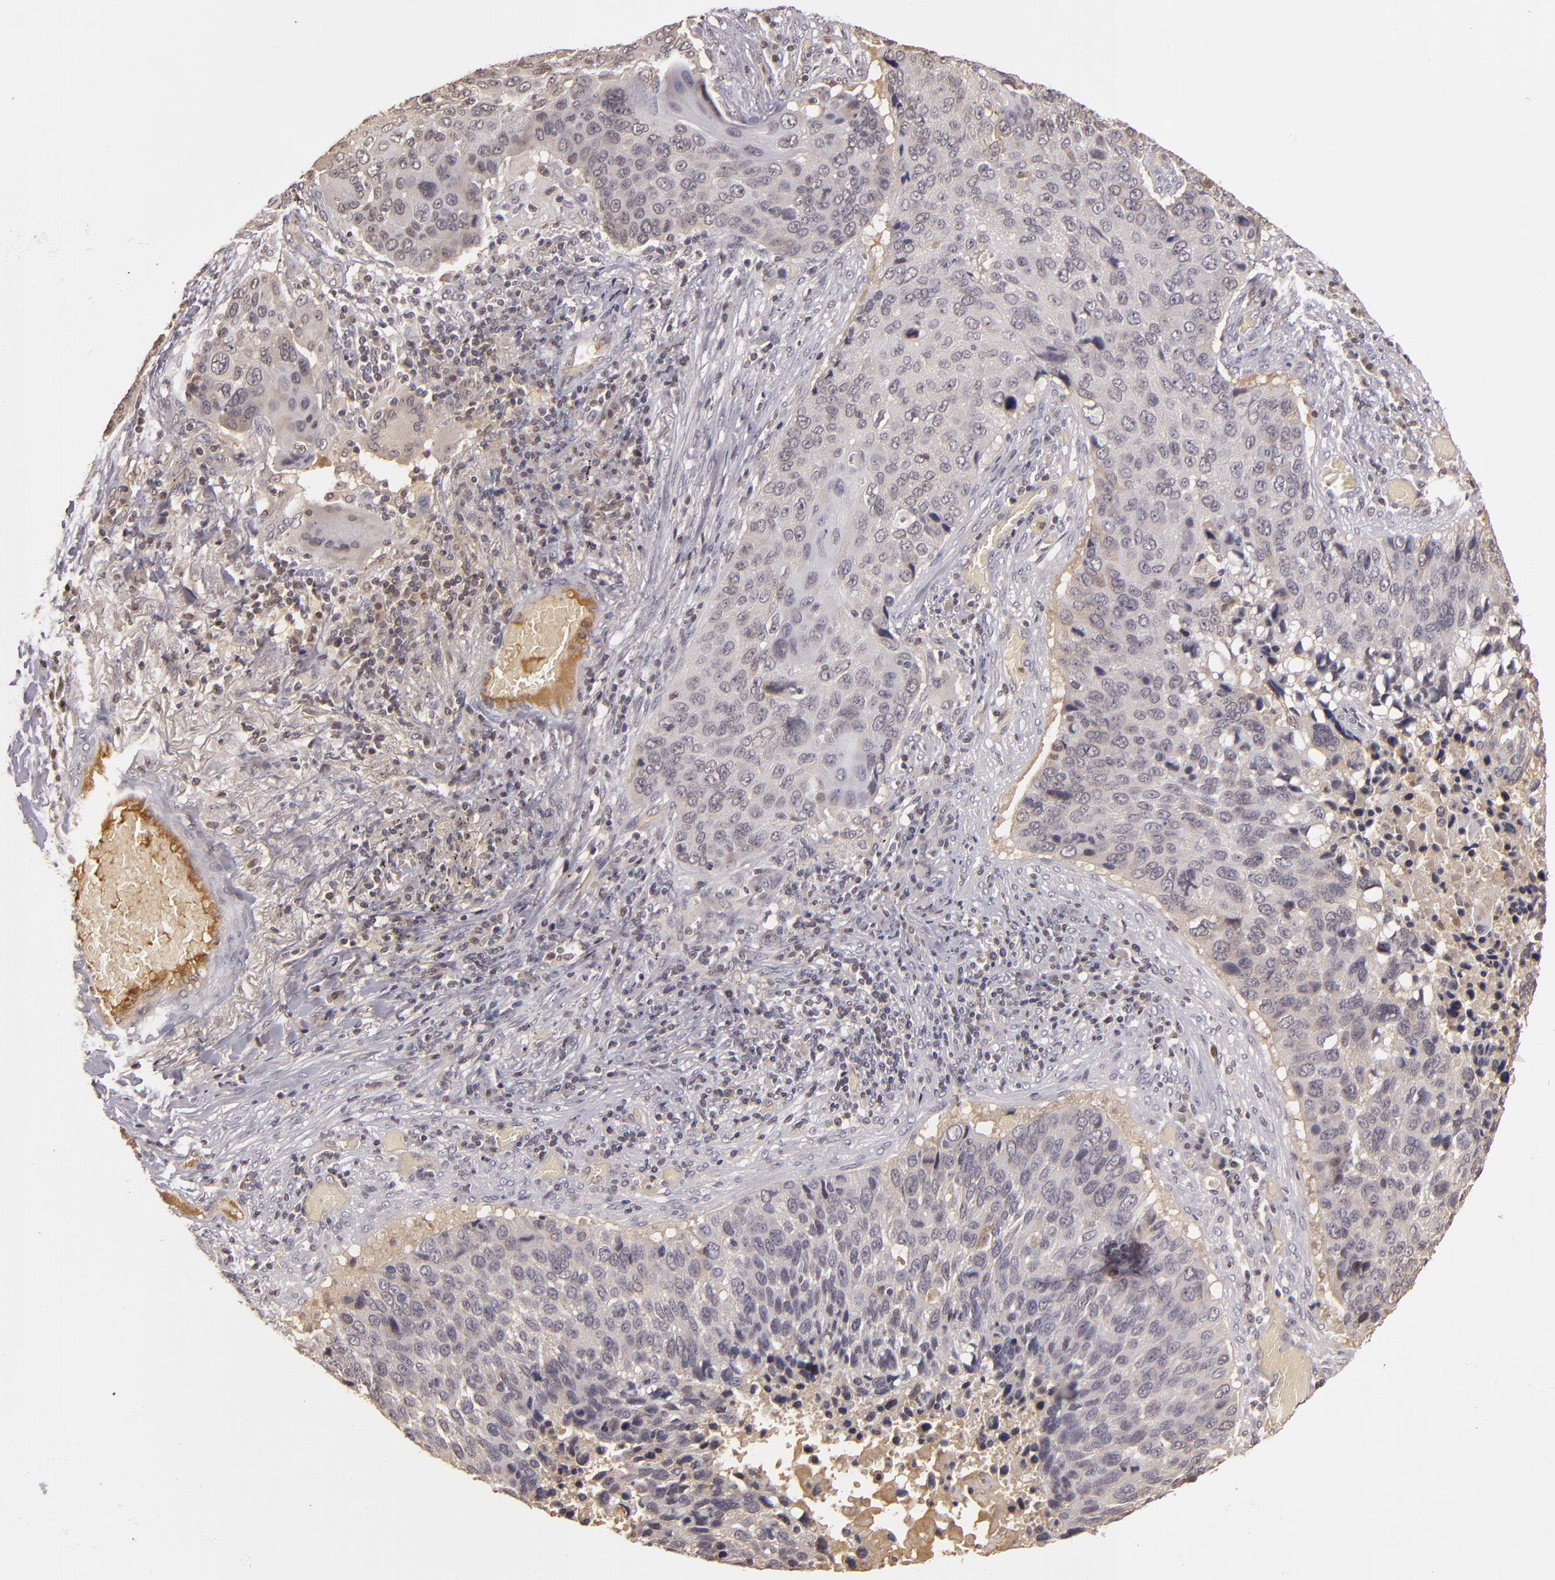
{"staining": {"intensity": "weak", "quantity": "25%-75%", "location": "cytoplasmic/membranous"}, "tissue": "lung cancer", "cell_type": "Tumor cells", "image_type": "cancer", "snomed": [{"axis": "morphology", "description": "Squamous cell carcinoma, NOS"}, {"axis": "topography", "description": "Lung"}], "caption": "Protein positivity by immunohistochemistry (IHC) shows weak cytoplasmic/membranous positivity in approximately 25%-75% of tumor cells in lung cancer (squamous cell carcinoma). (DAB (3,3'-diaminobenzidine) IHC, brown staining for protein, blue staining for nuclei).", "gene": "LRG1", "patient": {"sex": "male", "age": 68}}